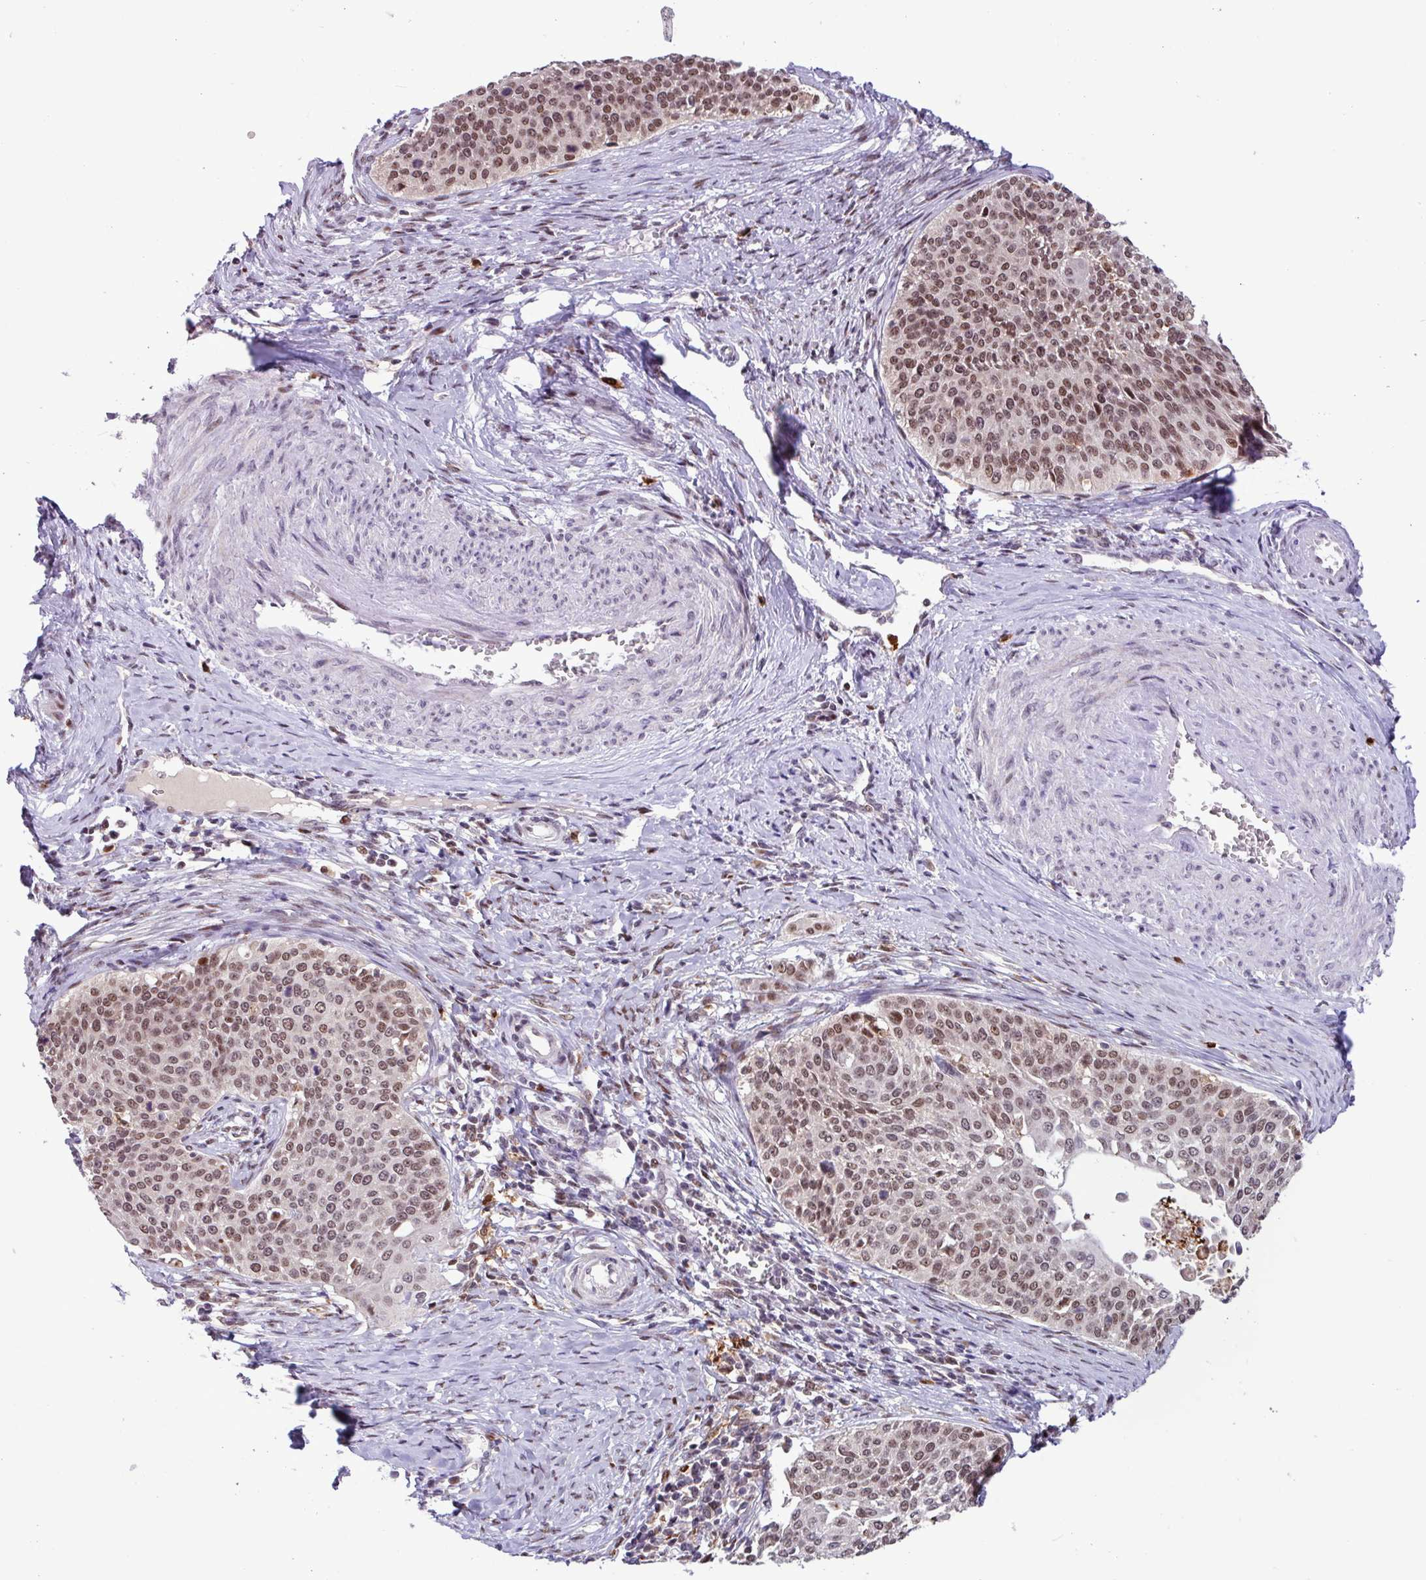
{"staining": {"intensity": "moderate", "quantity": ">75%", "location": "nuclear"}, "tissue": "cervical cancer", "cell_type": "Tumor cells", "image_type": "cancer", "snomed": [{"axis": "morphology", "description": "Squamous cell carcinoma, NOS"}, {"axis": "topography", "description": "Cervix"}], "caption": "This is an image of IHC staining of cervical squamous cell carcinoma, which shows moderate staining in the nuclear of tumor cells.", "gene": "BRD3", "patient": {"sex": "female", "age": 44}}